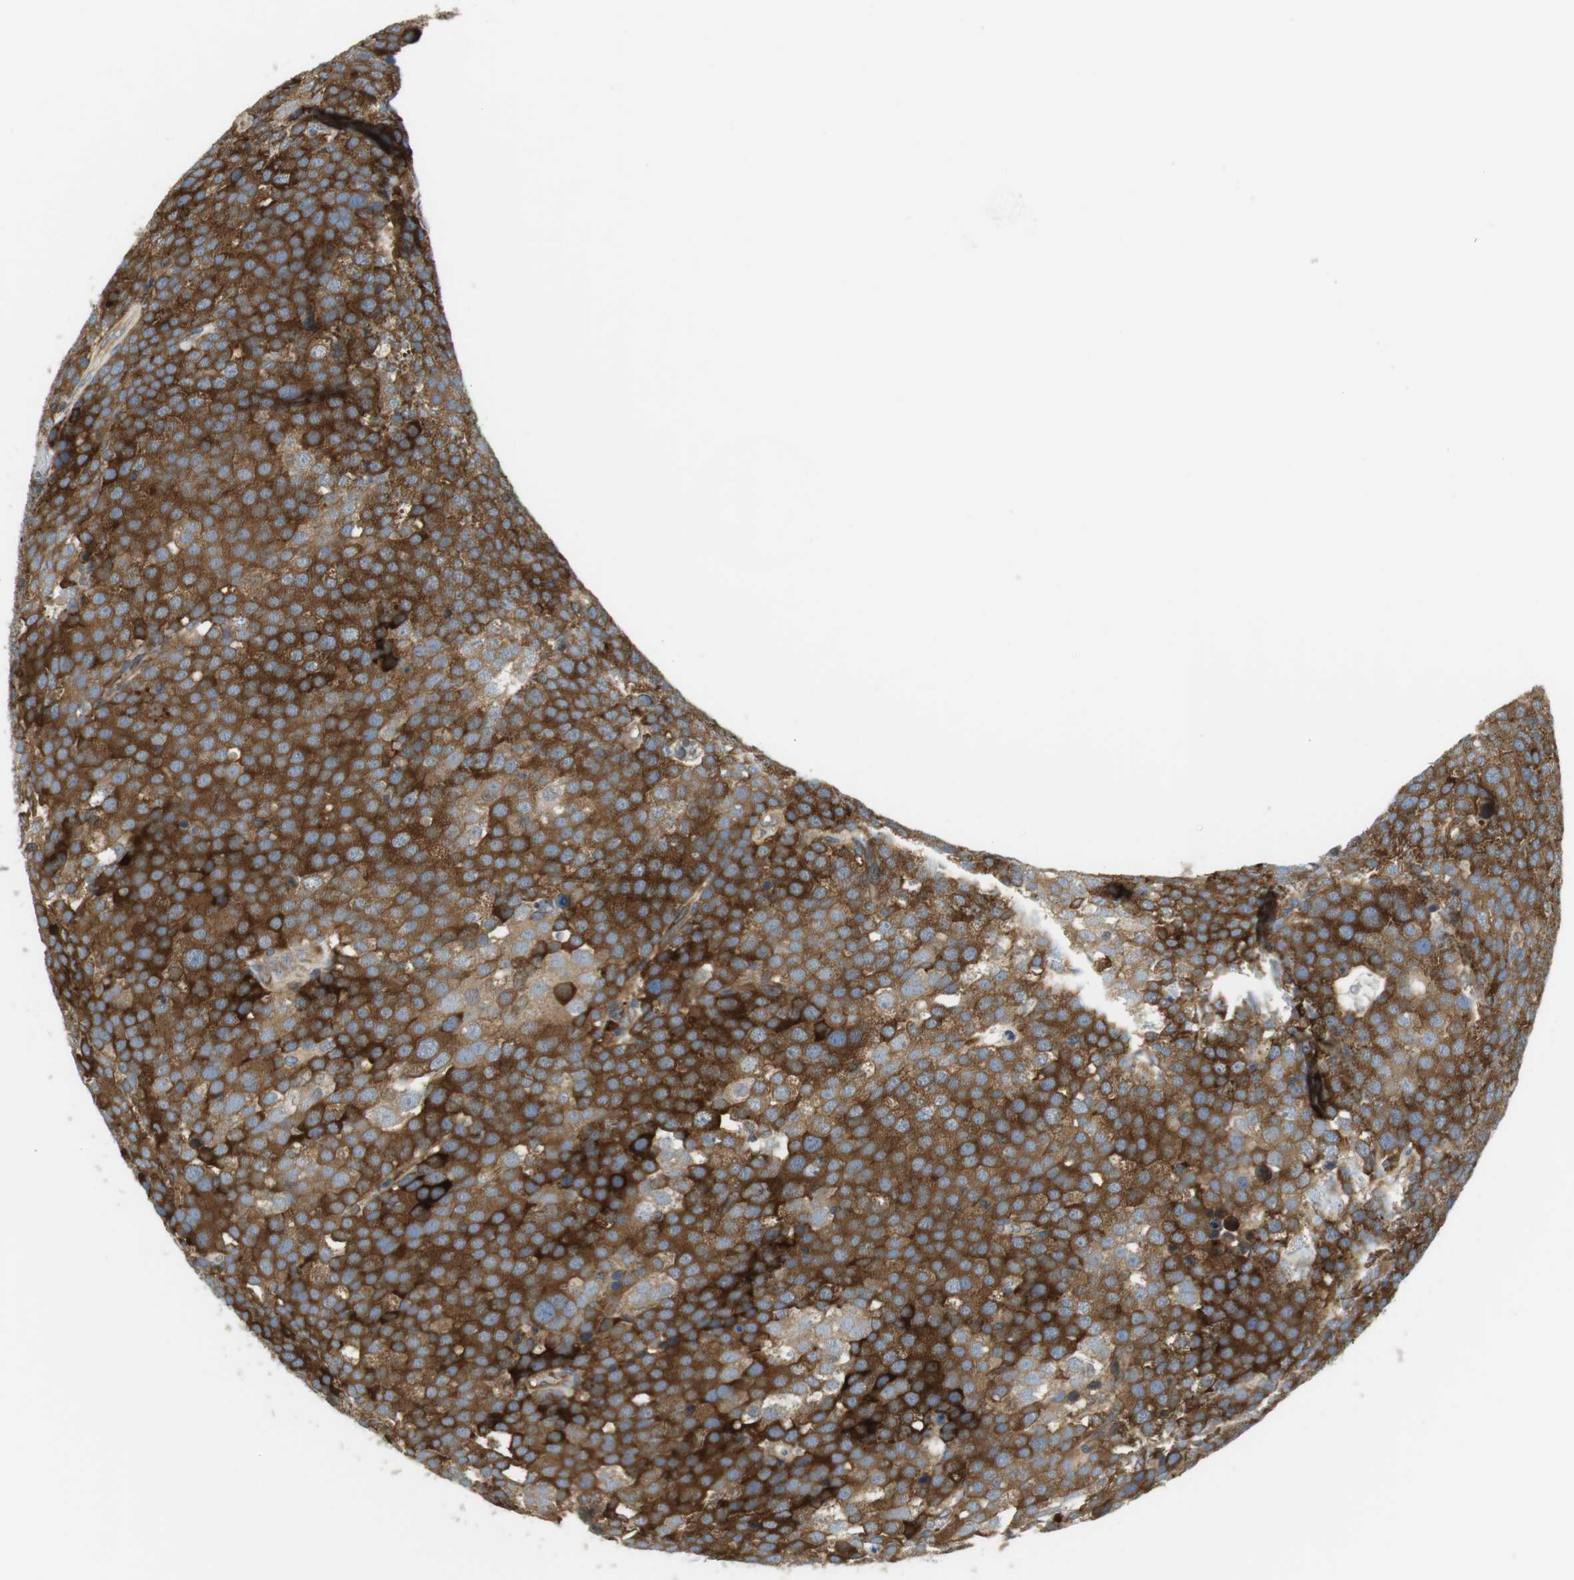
{"staining": {"intensity": "strong", "quantity": ">75%", "location": "cytoplasmic/membranous"}, "tissue": "testis cancer", "cell_type": "Tumor cells", "image_type": "cancer", "snomed": [{"axis": "morphology", "description": "Seminoma, NOS"}, {"axis": "topography", "description": "Testis"}], "caption": "DAB immunohistochemical staining of human seminoma (testis) displays strong cytoplasmic/membranous protein staining in about >75% of tumor cells. The protein is stained brown, and the nuclei are stained in blue (DAB (3,3'-diaminobenzidine) IHC with brightfield microscopy, high magnification).", "gene": "TMEM200A", "patient": {"sex": "male", "age": 71}}